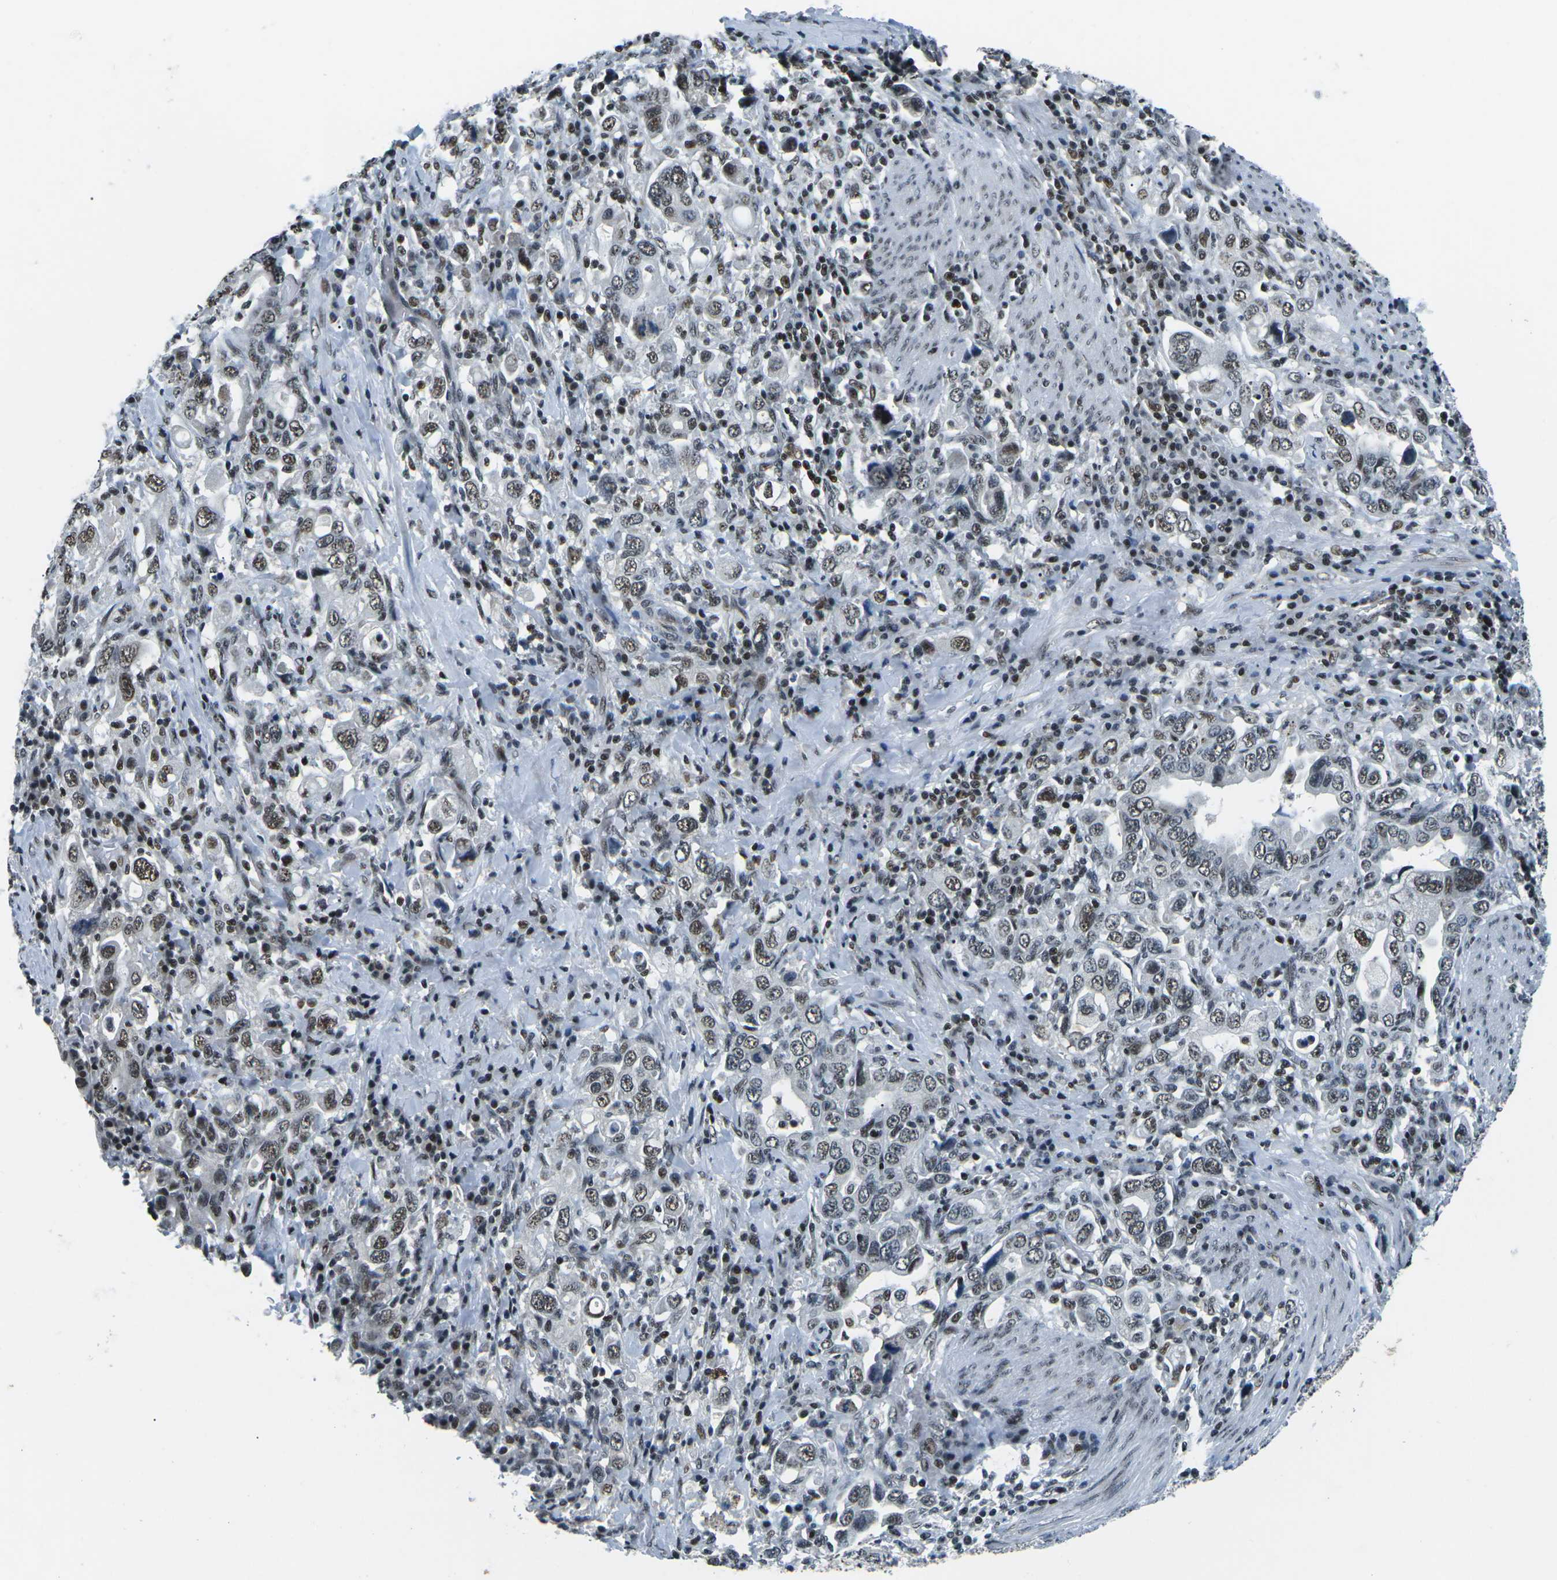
{"staining": {"intensity": "weak", "quantity": ">75%", "location": "nuclear"}, "tissue": "stomach cancer", "cell_type": "Tumor cells", "image_type": "cancer", "snomed": [{"axis": "morphology", "description": "Adenocarcinoma, NOS"}, {"axis": "topography", "description": "Stomach, upper"}], "caption": "A low amount of weak nuclear expression is seen in about >75% of tumor cells in stomach adenocarcinoma tissue.", "gene": "RBL2", "patient": {"sex": "male", "age": 62}}